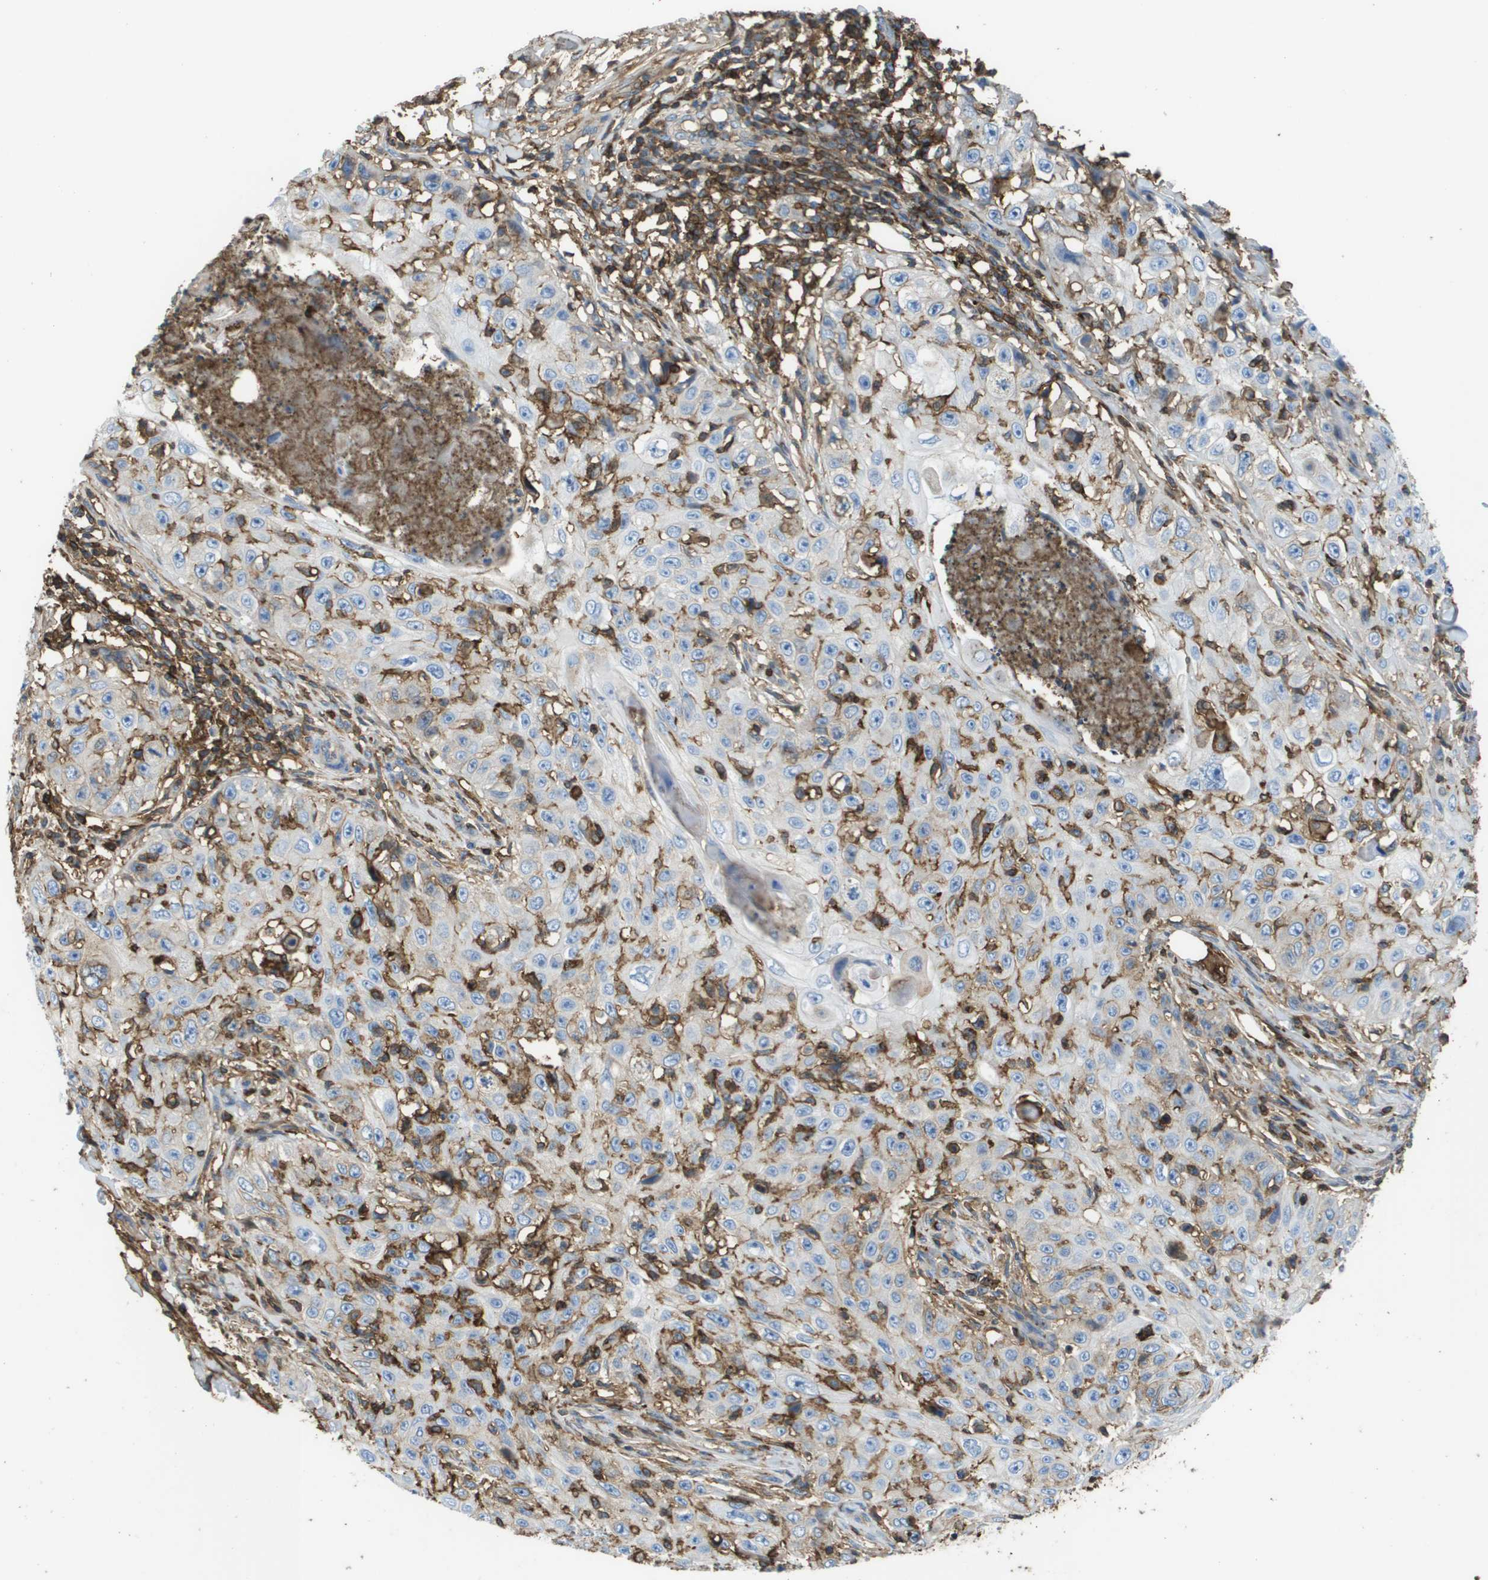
{"staining": {"intensity": "negative", "quantity": "none", "location": "none"}, "tissue": "skin cancer", "cell_type": "Tumor cells", "image_type": "cancer", "snomed": [{"axis": "morphology", "description": "Squamous cell carcinoma, NOS"}, {"axis": "topography", "description": "Skin"}], "caption": "Immunohistochemistry of human skin cancer (squamous cell carcinoma) shows no staining in tumor cells.", "gene": "PASK", "patient": {"sex": "male", "age": 86}}